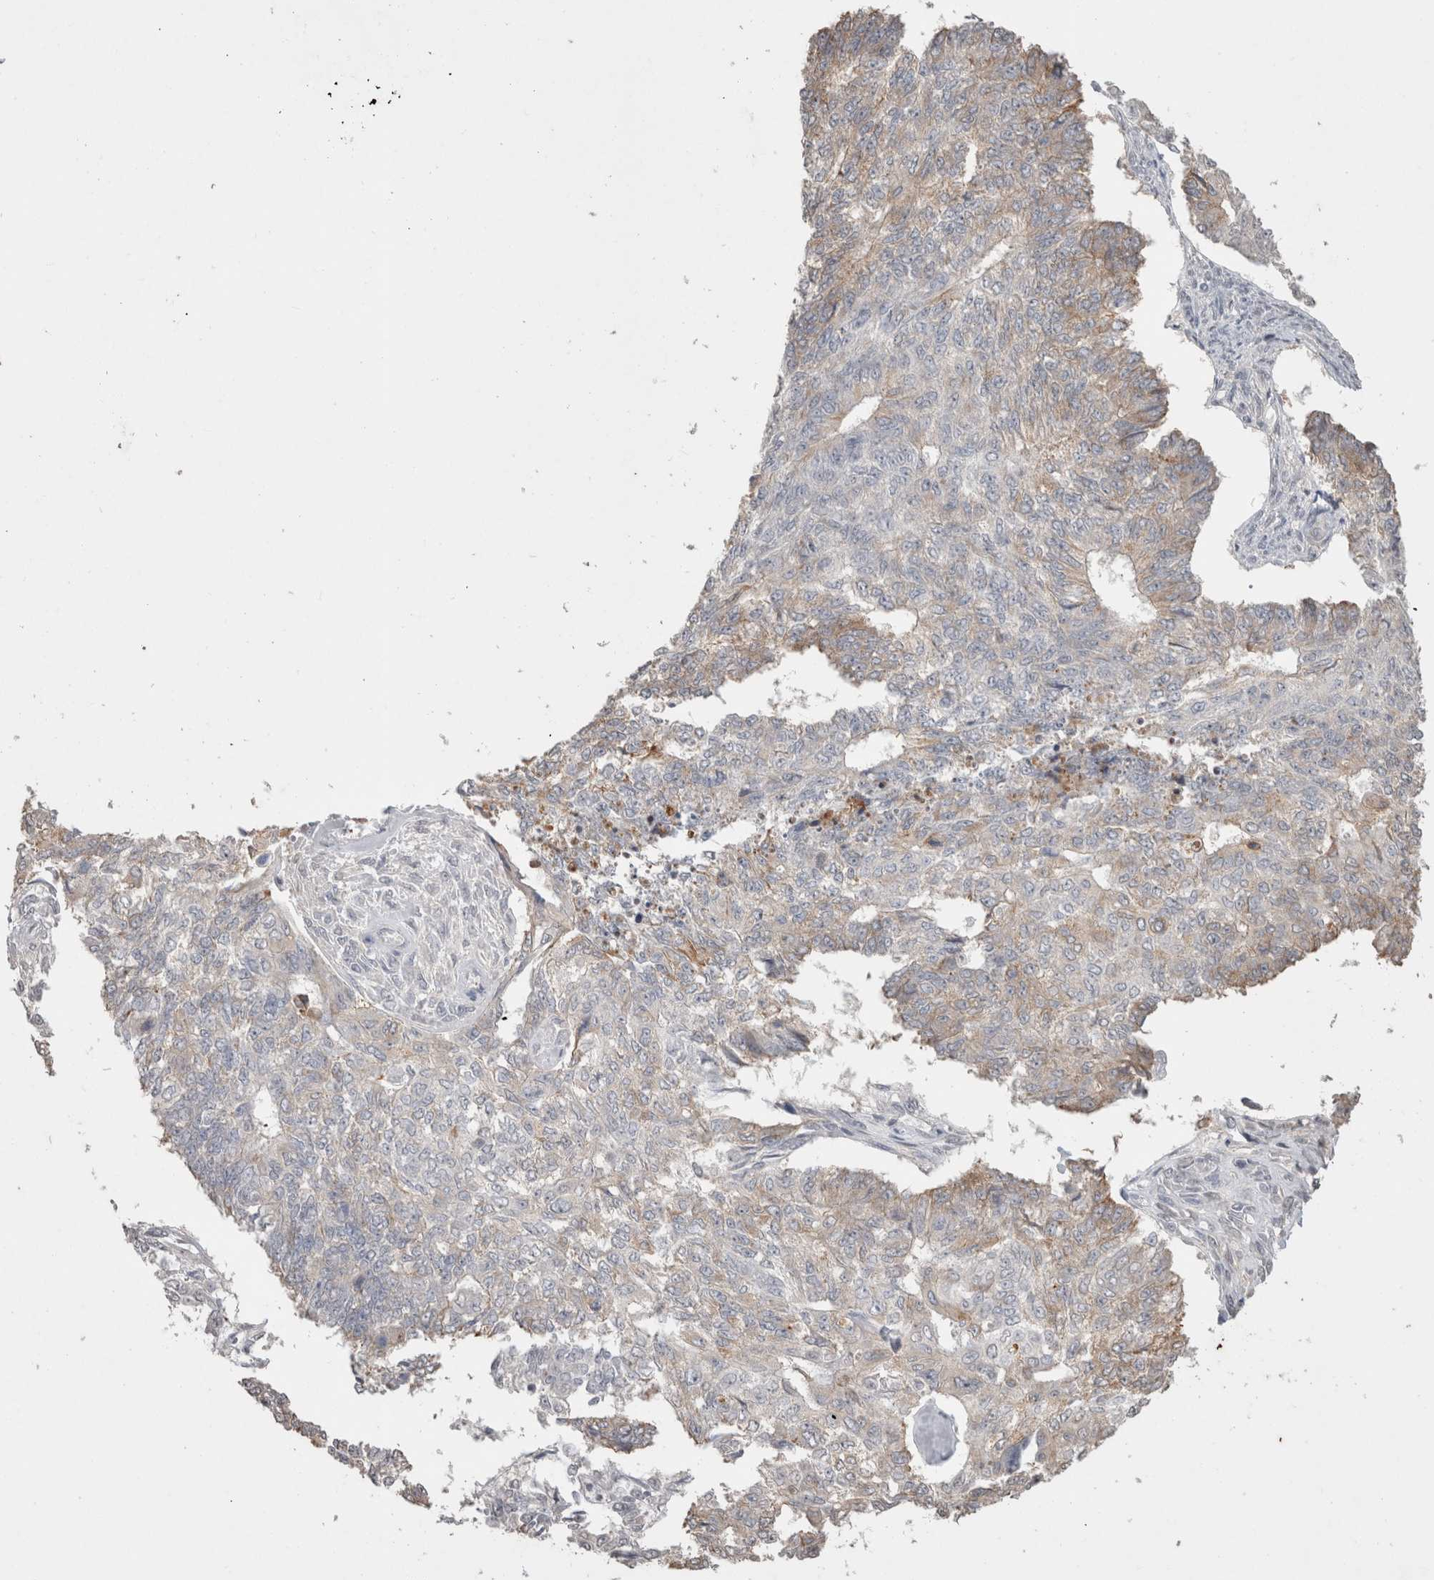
{"staining": {"intensity": "weak", "quantity": "<25%", "location": "cytoplasmic/membranous"}, "tissue": "endometrial cancer", "cell_type": "Tumor cells", "image_type": "cancer", "snomed": [{"axis": "morphology", "description": "Adenocarcinoma, NOS"}, {"axis": "topography", "description": "Endometrium"}], "caption": "Endometrial cancer (adenocarcinoma) was stained to show a protein in brown. There is no significant staining in tumor cells.", "gene": "NAALADL2", "patient": {"sex": "female", "age": 32}}